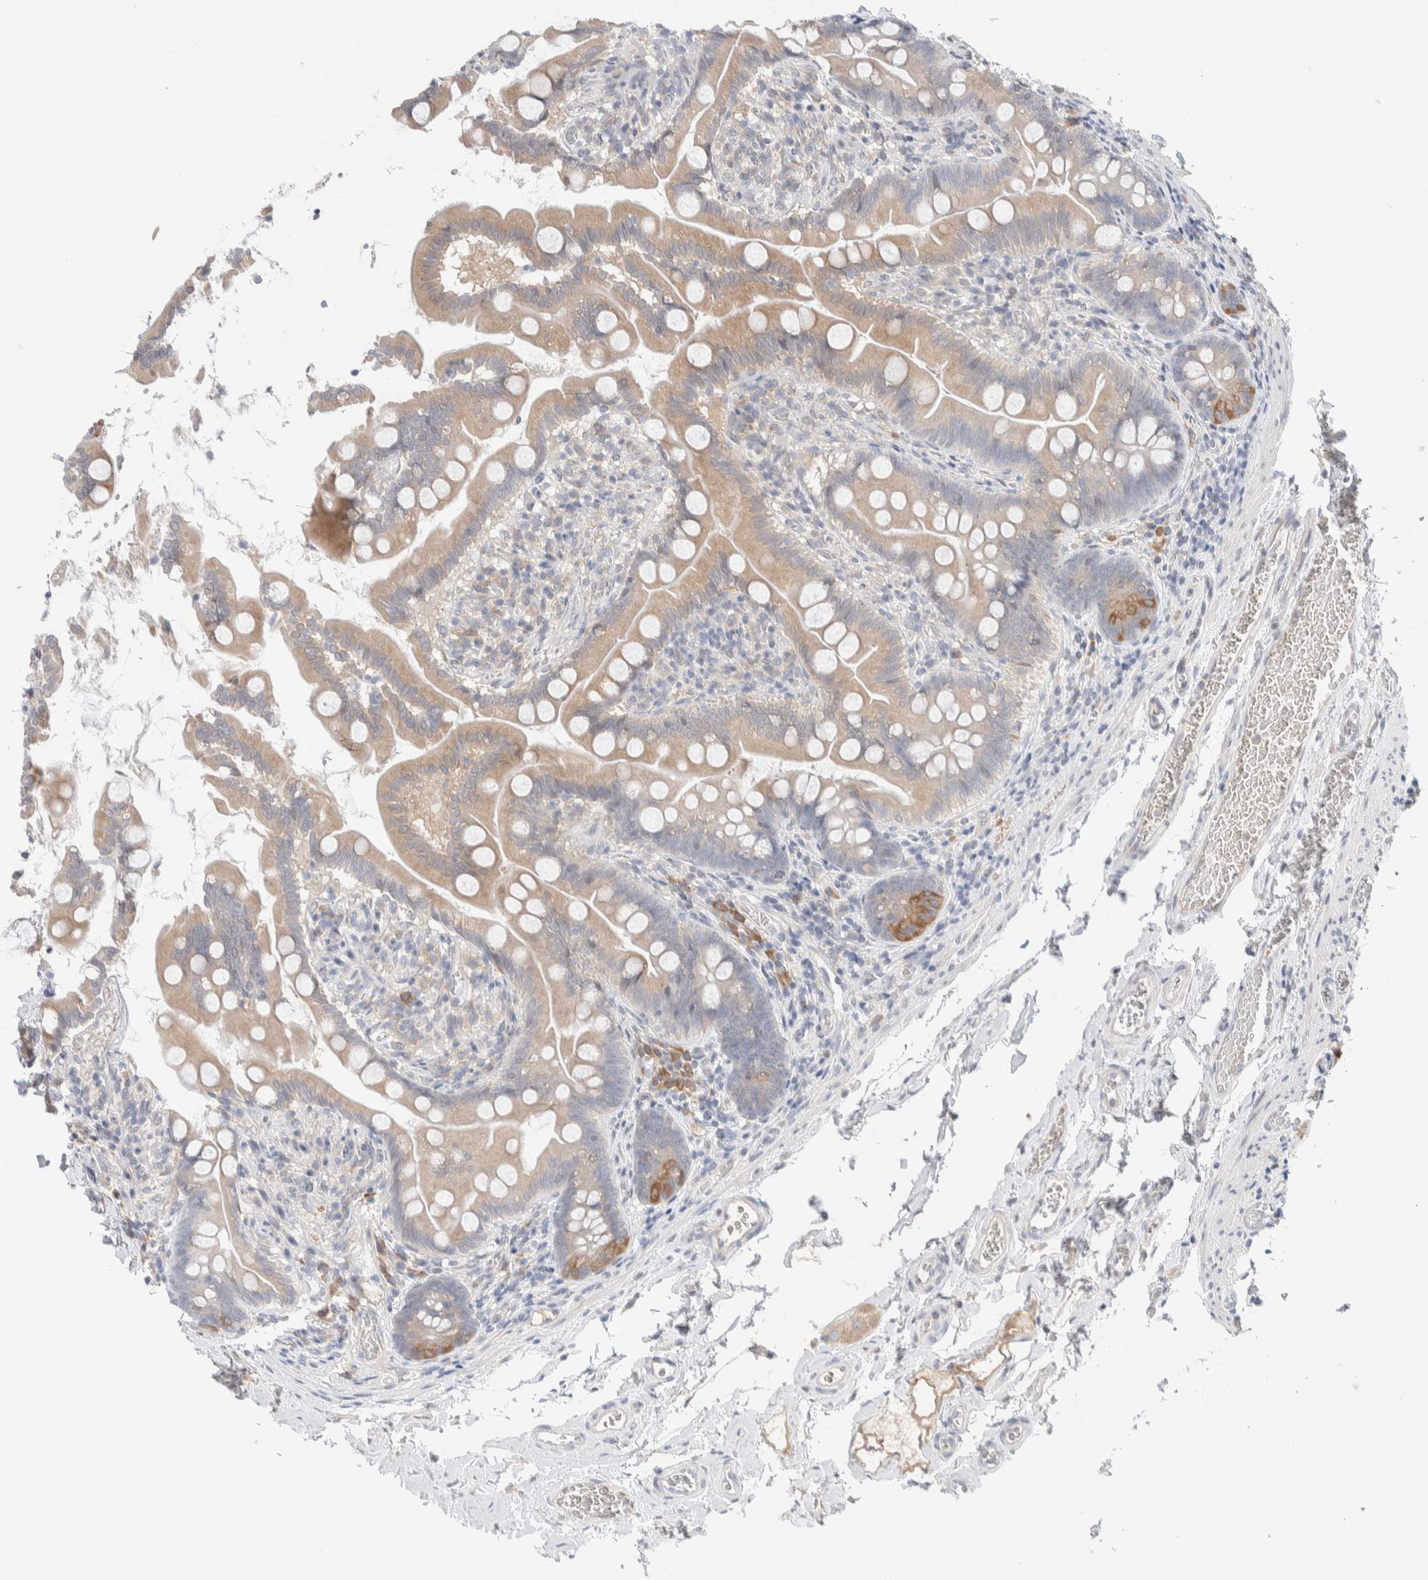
{"staining": {"intensity": "weak", "quantity": ">75%", "location": "cytoplasmic/membranous"}, "tissue": "small intestine", "cell_type": "Glandular cells", "image_type": "normal", "snomed": [{"axis": "morphology", "description": "Normal tissue, NOS"}, {"axis": "topography", "description": "Small intestine"}], "caption": "Benign small intestine displays weak cytoplasmic/membranous staining in approximately >75% of glandular cells, visualized by immunohistochemistry.", "gene": "RUSF1", "patient": {"sex": "female", "age": 56}}